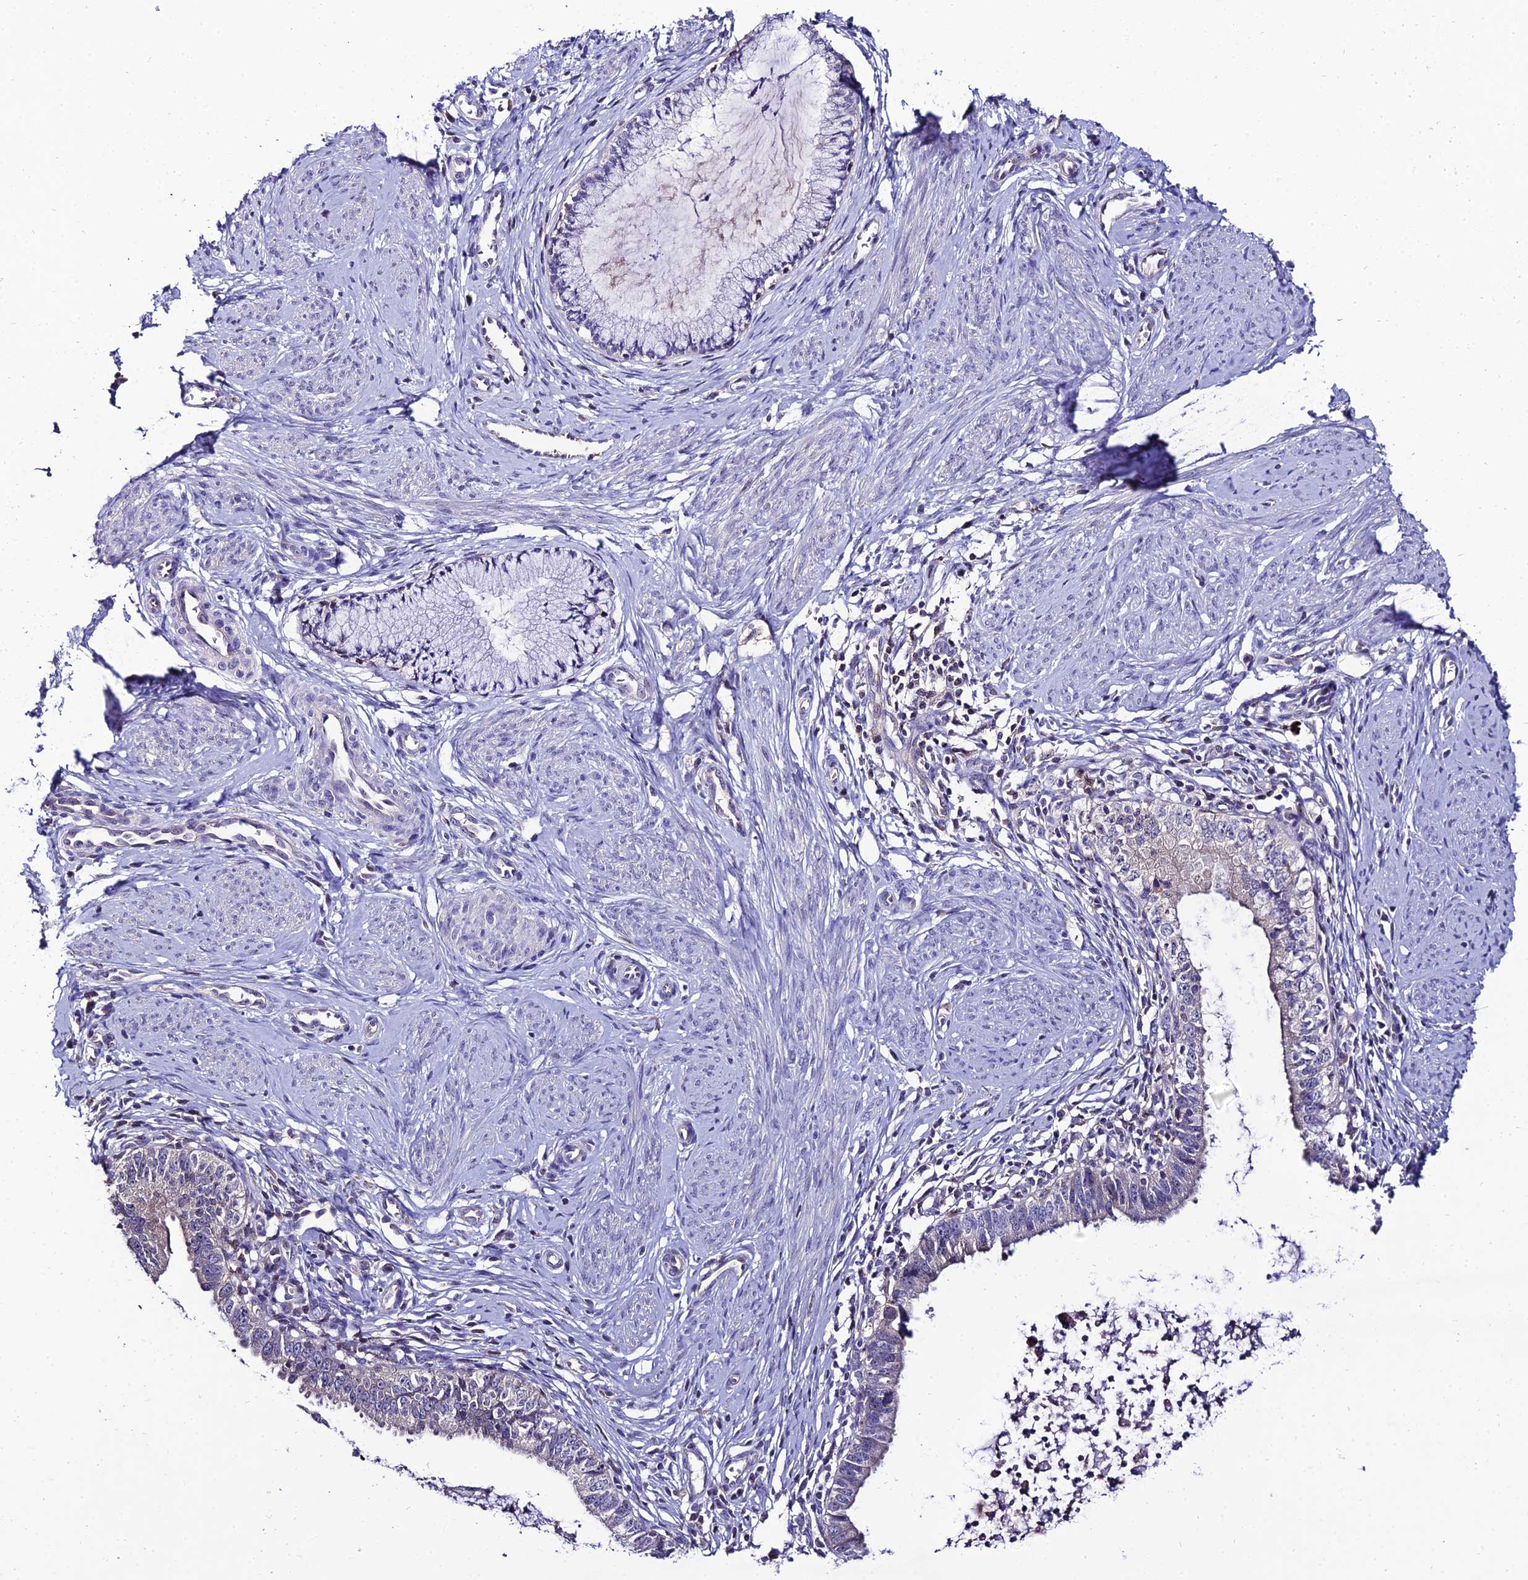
{"staining": {"intensity": "negative", "quantity": "none", "location": "none"}, "tissue": "cervical cancer", "cell_type": "Tumor cells", "image_type": "cancer", "snomed": [{"axis": "morphology", "description": "Adenocarcinoma, NOS"}, {"axis": "topography", "description": "Cervix"}], "caption": "Immunohistochemistry of human cervical adenocarcinoma reveals no expression in tumor cells.", "gene": "SHQ1", "patient": {"sex": "female", "age": 36}}